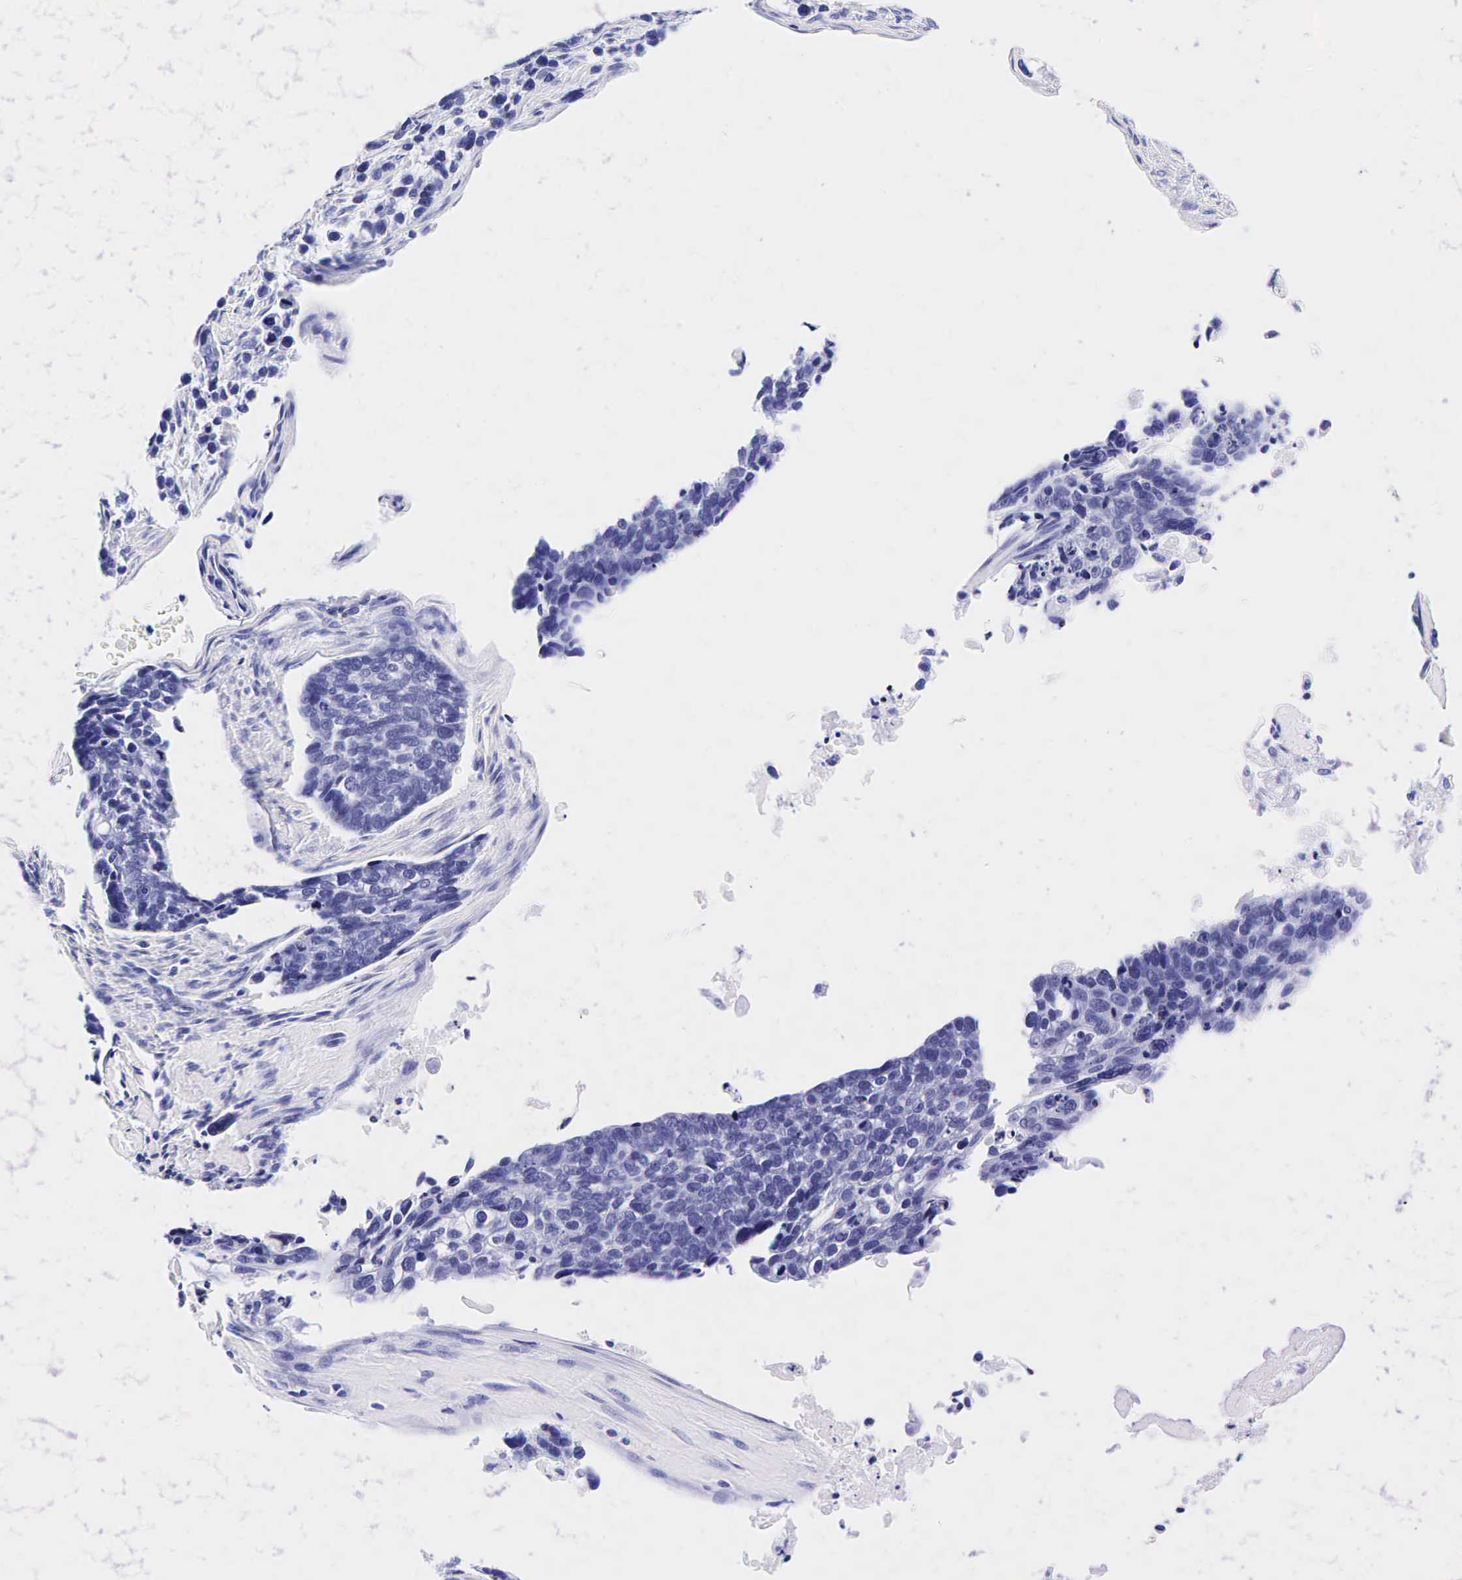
{"staining": {"intensity": "negative", "quantity": "none", "location": "none"}, "tissue": "lung cancer", "cell_type": "Tumor cells", "image_type": "cancer", "snomed": [{"axis": "morphology", "description": "Squamous cell carcinoma, NOS"}, {"axis": "topography", "description": "Lymph node"}, {"axis": "topography", "description": "Lung"}], "caption": "This is an immunohistochemistry image of lung cancer. There is no staining in tumor cells.", "gene": "GAST", "patient": {"sex": "male", "age": 74}}